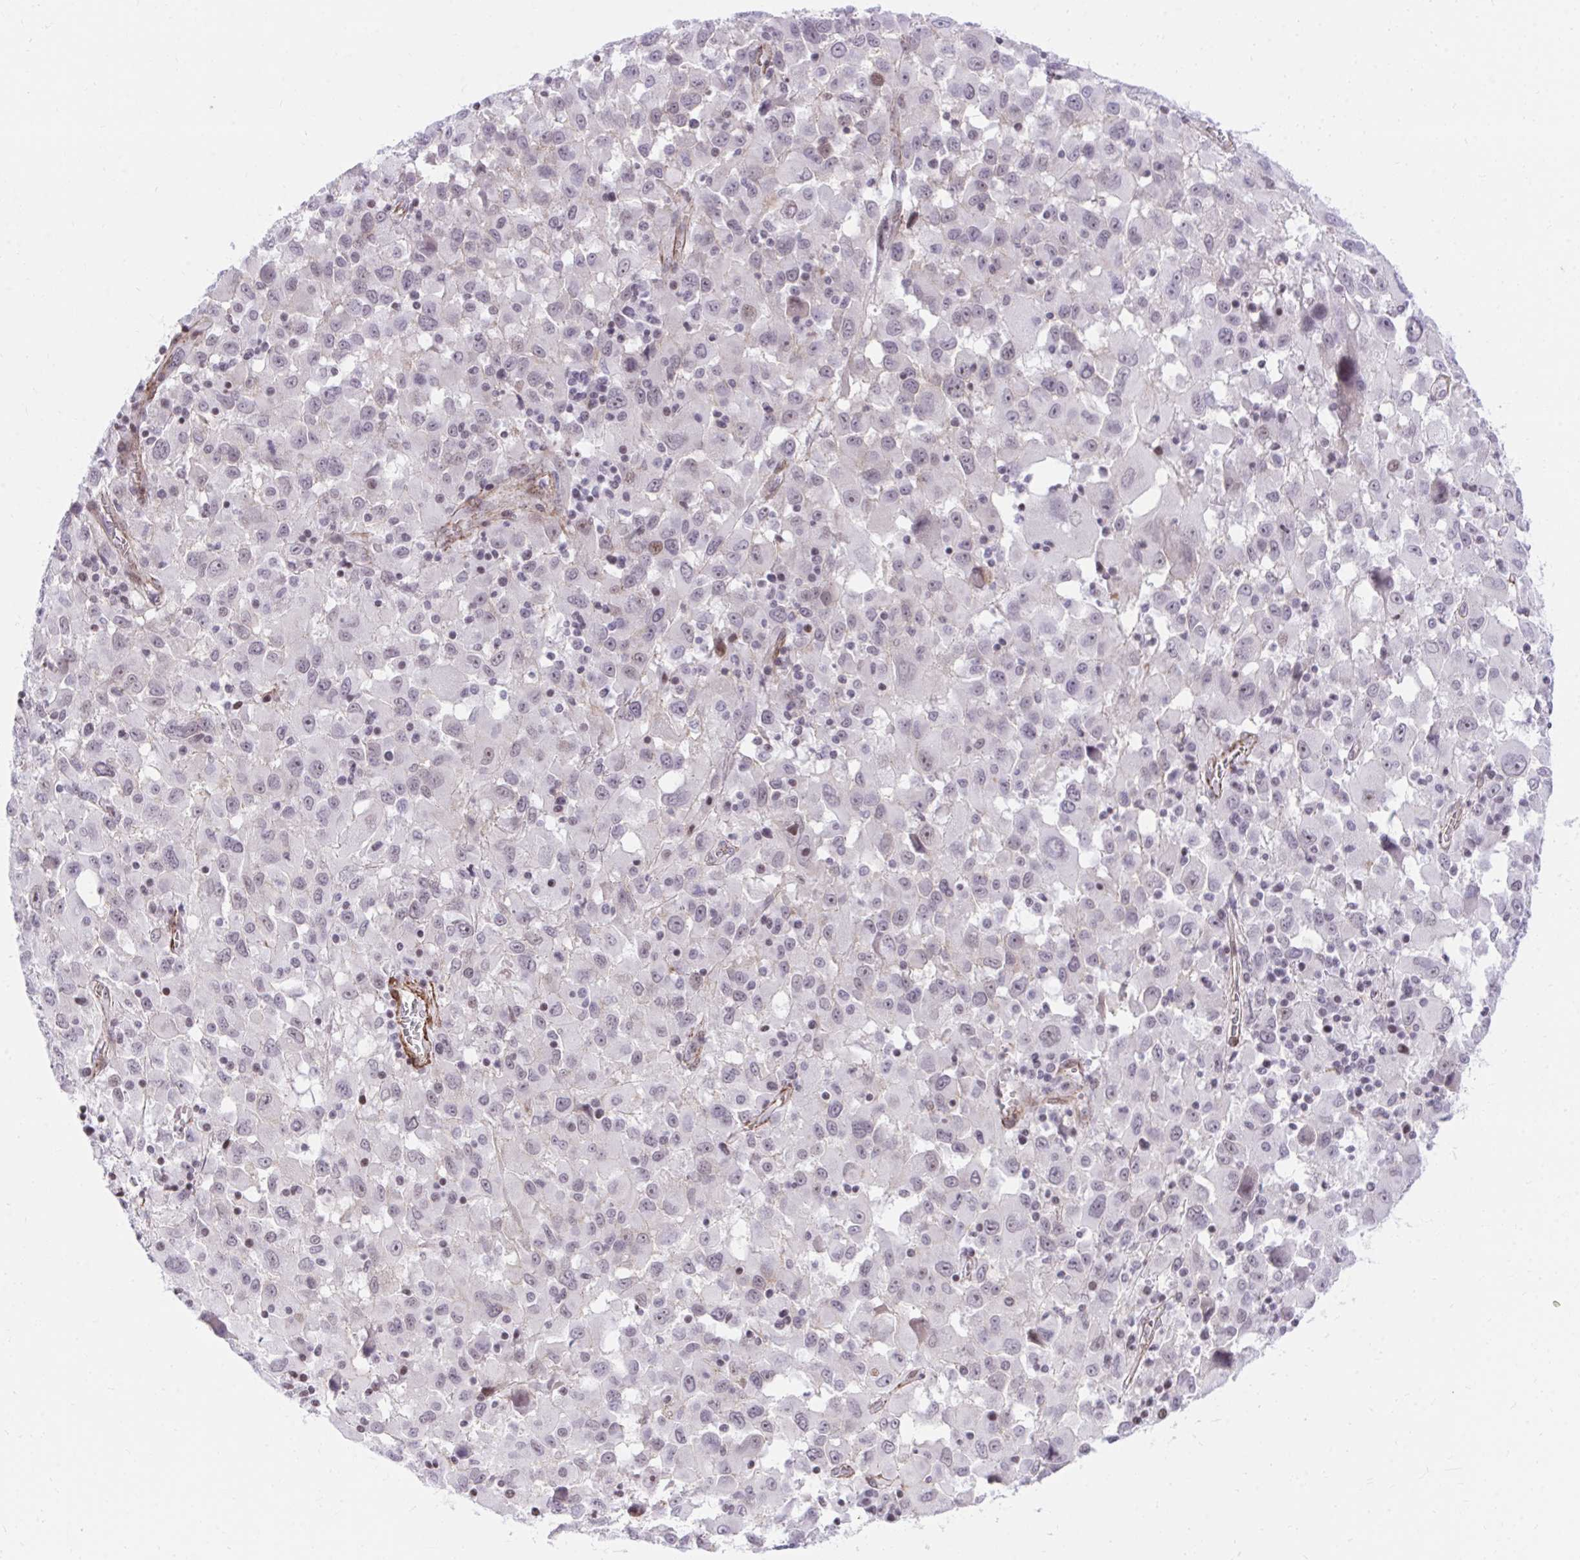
{"staining": {"intensity": "moderate", "quantity": "<25%", "location": "nuclear"}, "tissue": "melanoma", "cell_type": "Tumor cells", "image_type": "cancer", "snomed": [{"axis": "morphology", "description": "Malignant melanoma, Metastatic site"}, {"axis": "topography", "description": "Soft tissue"}], "caption": "This is a histology image of immunohistochemistry staining of melanoma, which shows moderate staining in the nuclear of tumor cells.", "gene": "KCNN4", "patient": {"sex": "male", "age": 50}}